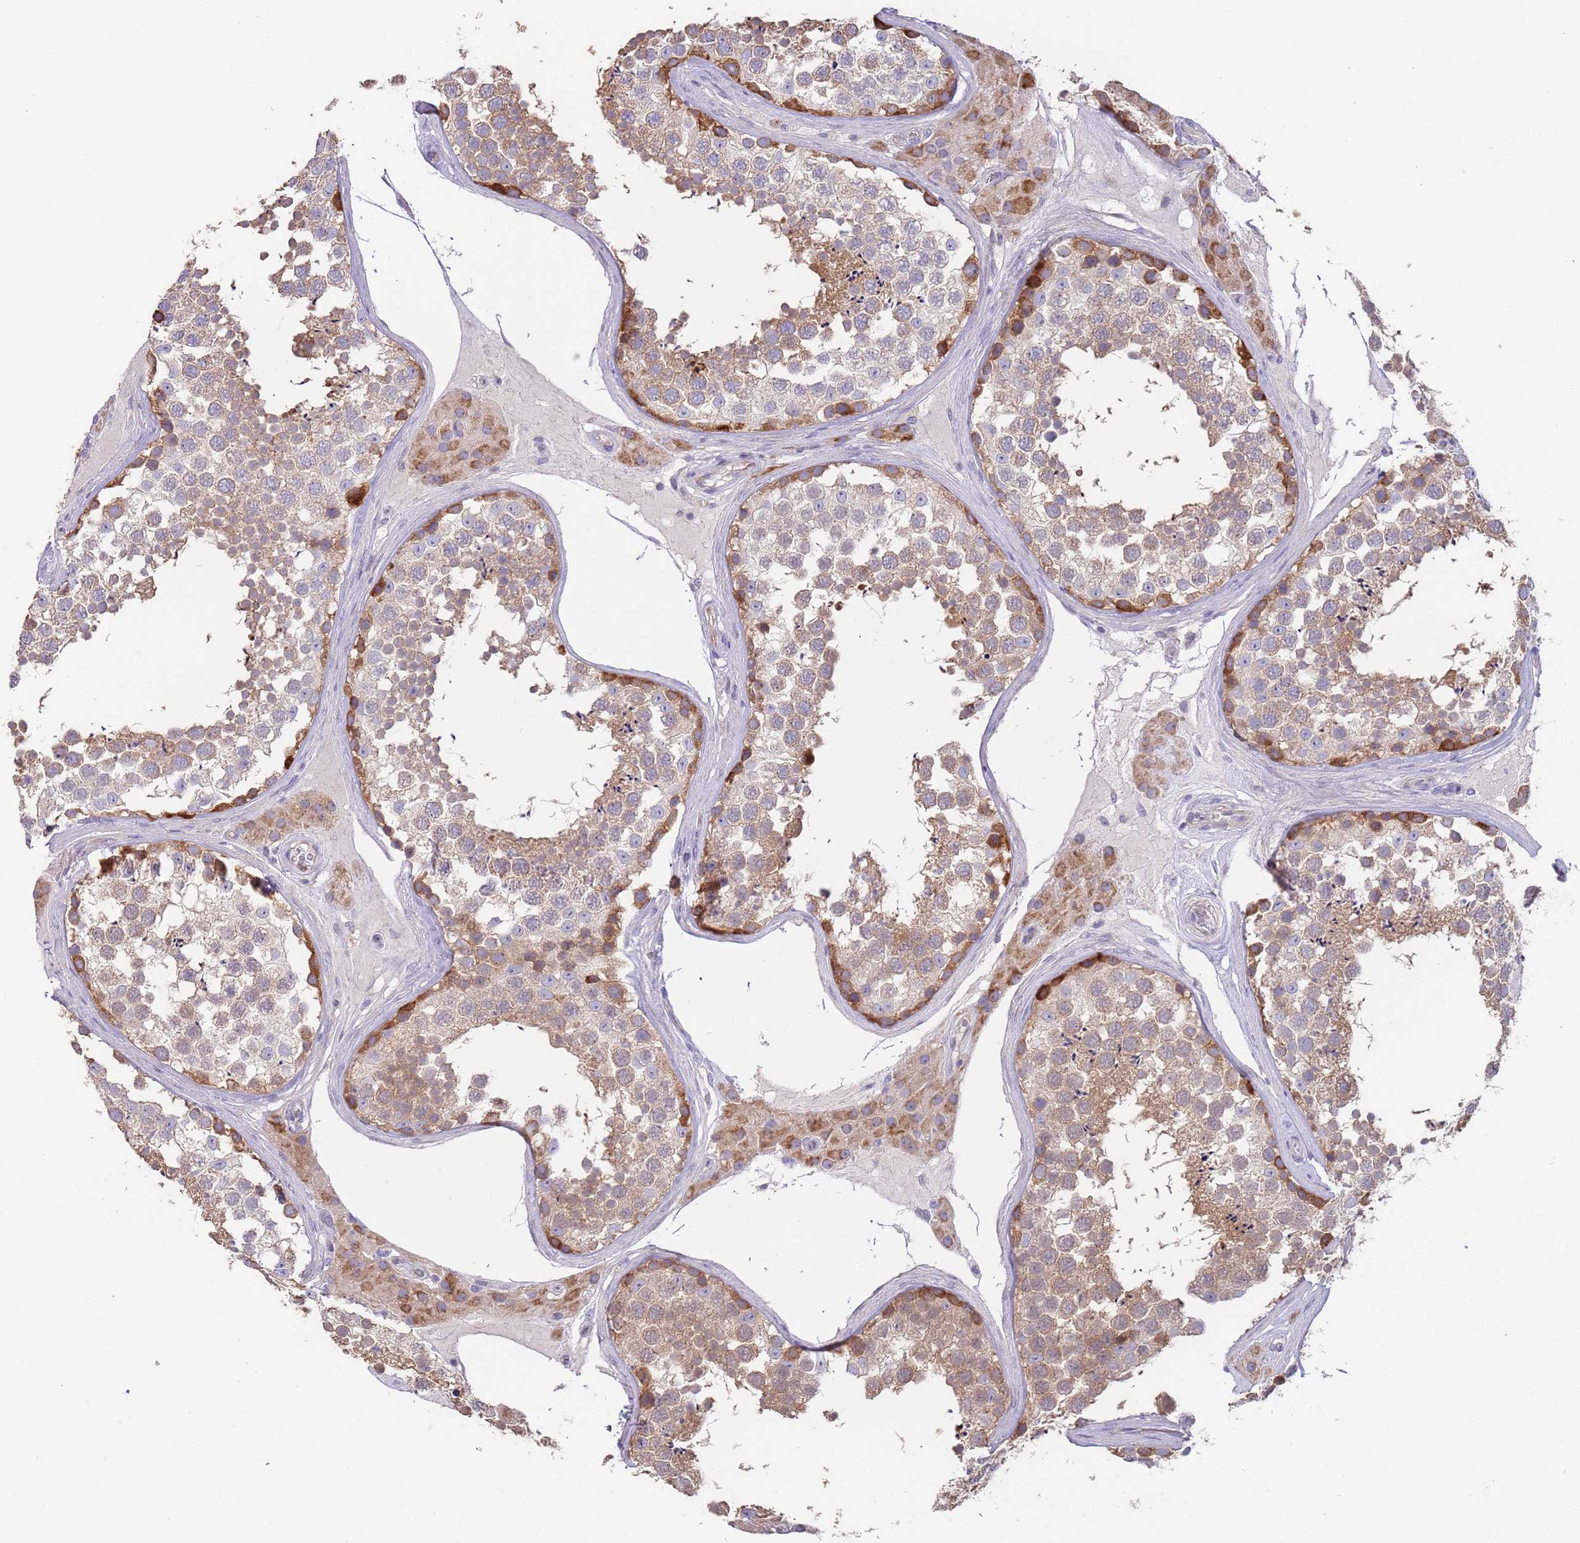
{"staining": {"intensity": "moderate", "quantity": "25%-75%", "location": "cytoplasmic/membranous"}, "tissue": "testis", "cell_type": "Cells in seminiferous ducts", "image_type": "normal", "snomed": [{"axis": "morphology", "description": "Normal tissue, NOS"}, {"axis": "topography", "description": "Testis"}], "caption": "High-magnification brightfield microscopy of unremarkable testis stained with DAB (brown) and counterstained with hematoxylin (blue). cells in seminiferous ducts exhibit moderate cytoplasmic/membranous staining is identified in approximately25%-75% of cells.", "gene": "ABCC10", "patient": {"sex": "male", "age": 46}}